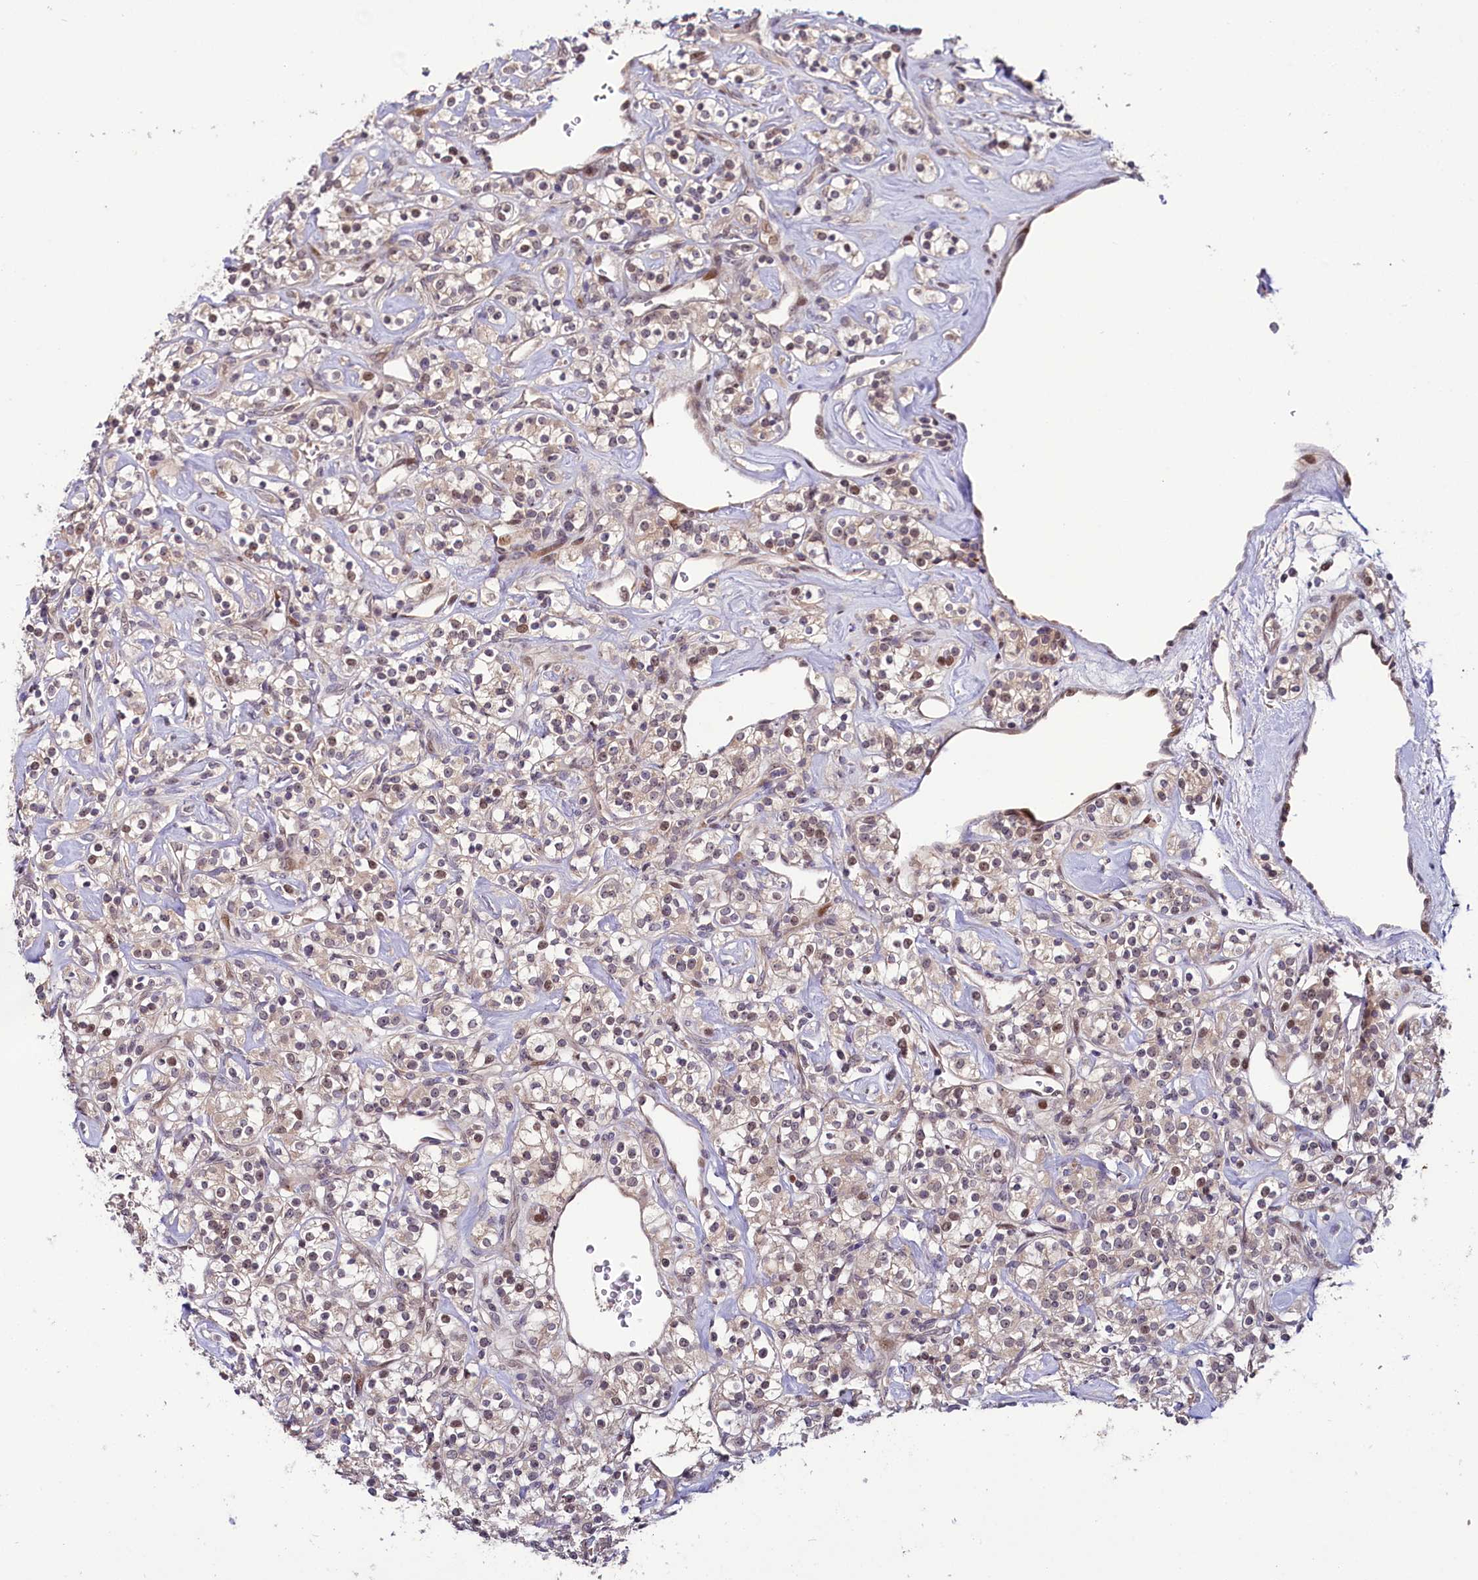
{"staining": {"intensity": "weak", "quantity": "25%-75%", "location": "nuclear"}, "tissue": "renal cancer", "cell_type": "Tumor cells", "image_type": "cancer", "snomed": [{"axis": "morphology", "description": "Adenocarcinoma, NOS"}, {"axis": "topography", "description": "Kidney"}], "caption": "Renal adenocarcinoma stained for a protein reveals weak nuclear positivity in tumor cells.", "gene": "N4BP2L1", "patient": {"sex": "male", "age": 77}}